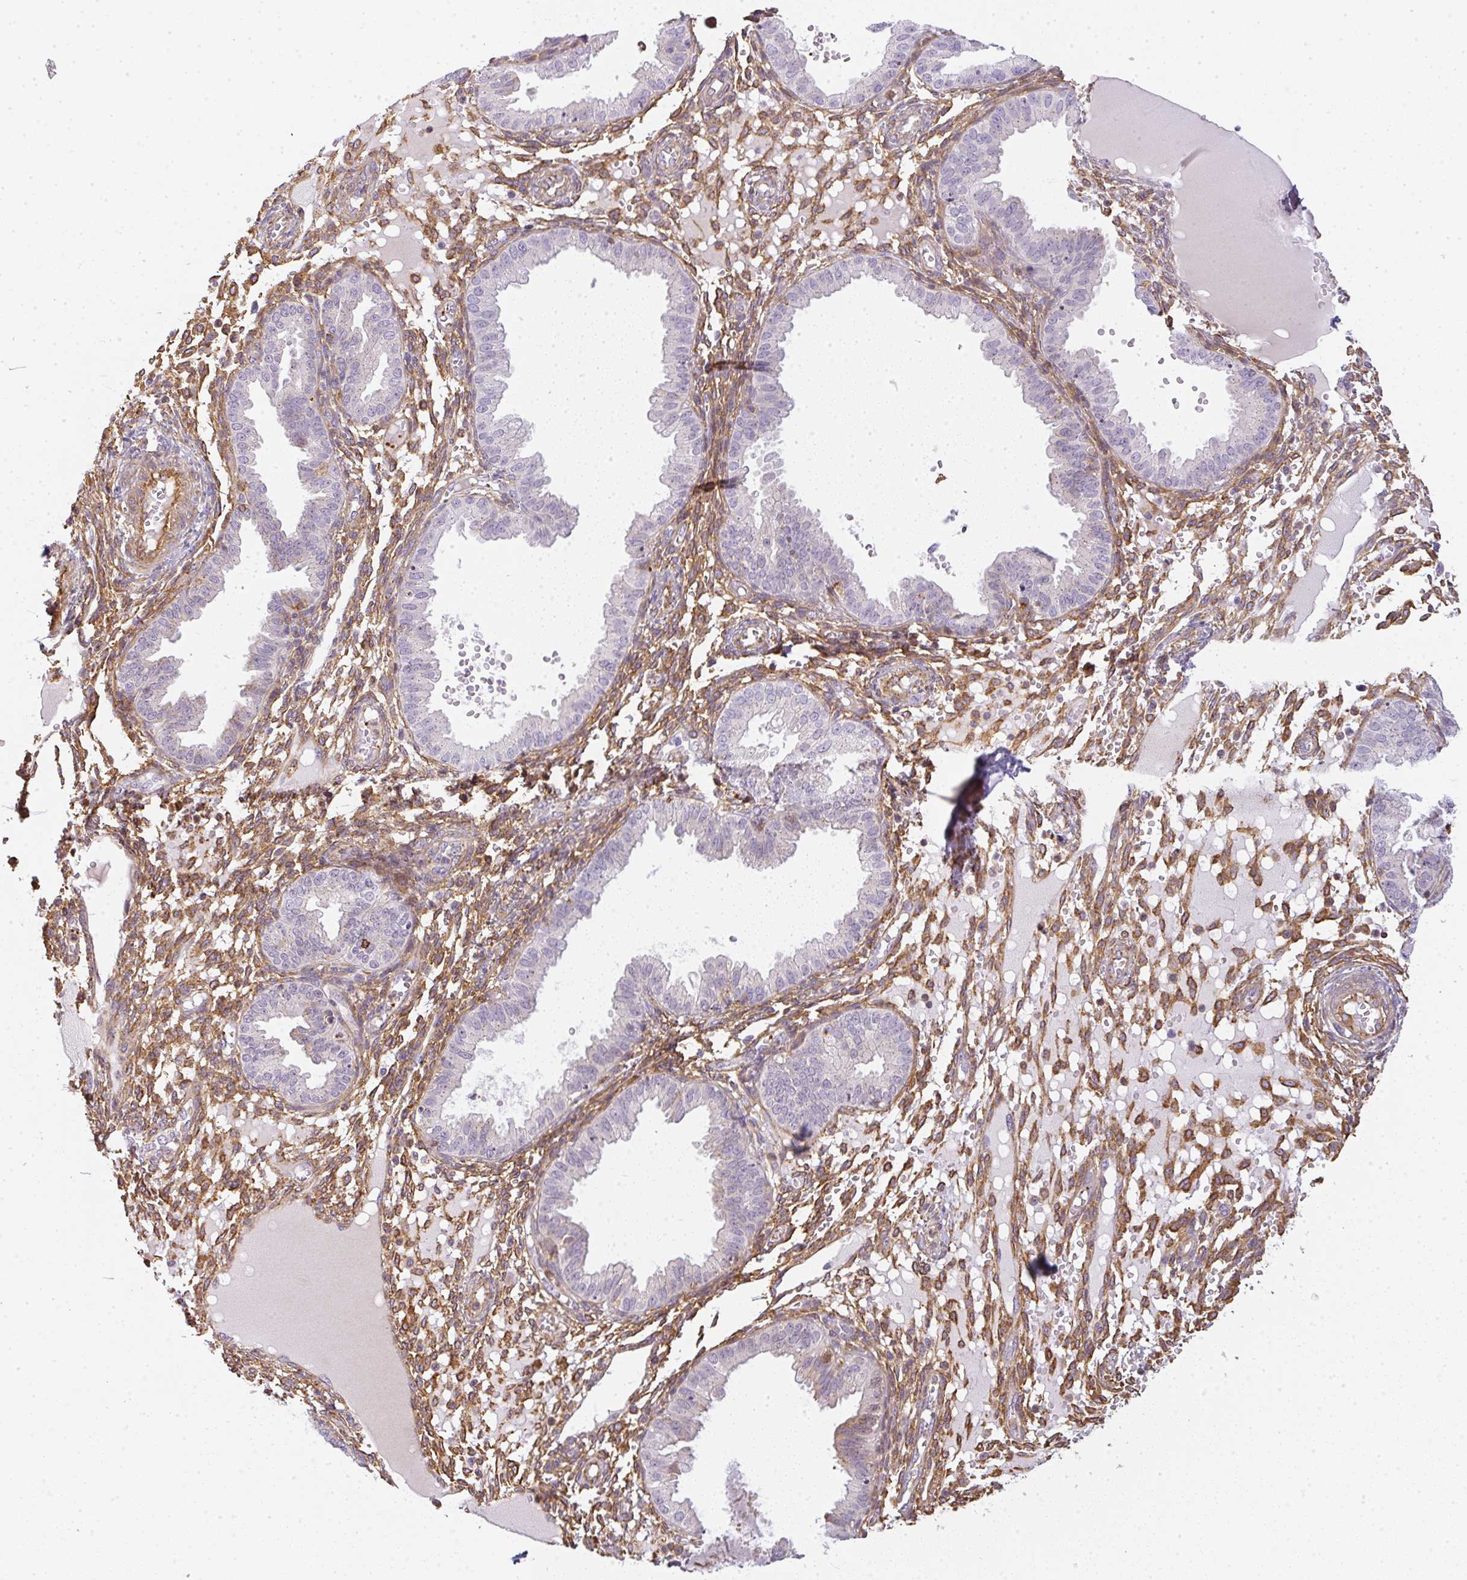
{"staining": {"intensity": "moderate", "quantity": "25%-75%", "location": "cytoplasmic/membranous"}, "tissue": "endometrium", "cell_type": "Cells in endometrial stroma", "image_type": "normal", "snomed": [{"axis": "morphology", "description": "Normal tissue, NOS"}, {"axis": "topography", "description": "Endometrium"}], "caption": "Brown immunohistochemical staining in unremarkable endometrium reveals moderate cytoplasmic/membranous staining in approximately 25%-75% of cells in endometrial stroma.", "gene": "SULF1", "patient": {"sex": "female", "age": 33}}